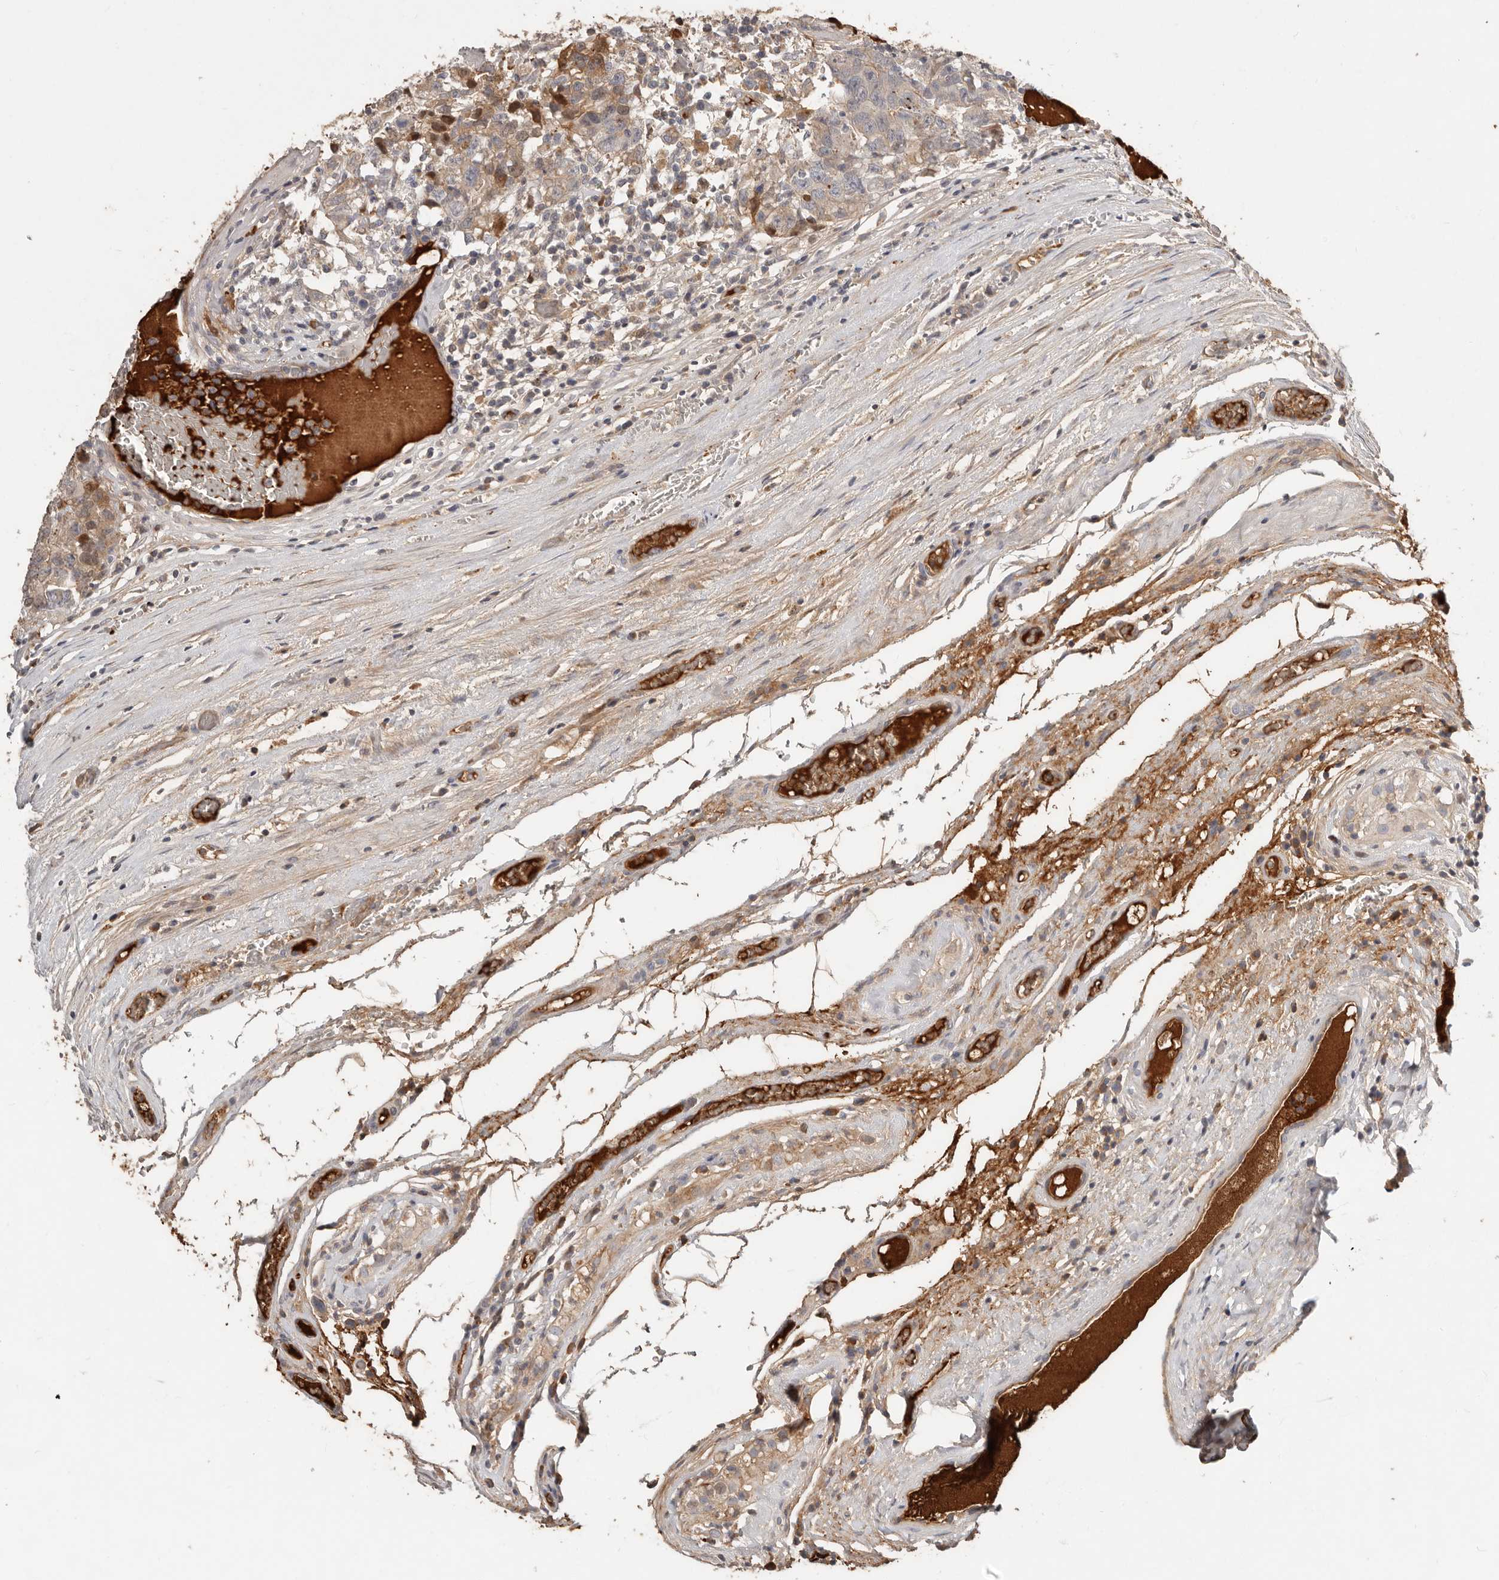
{"staining": {"intensity": "moderate", "quantity": ">75%", "location": "cytoplasmic/membranous"}, "tissue": "testis cancer", "cell_type": "Tumor cells", "image_type": "cancer", "snomed": [{"axis": "morphology", "description": "Carcinoma, Embryonal, NOS"}, {"axis": "topography", "description": "Testis"}], "caption": "Testis cancer stained for a protein (brown) displays moderate cytoplasmic/membranous positive expression in about >75% of tumor cells.", "gene": "MTFR2", "patient": {"sex": "male", "age": 26}}